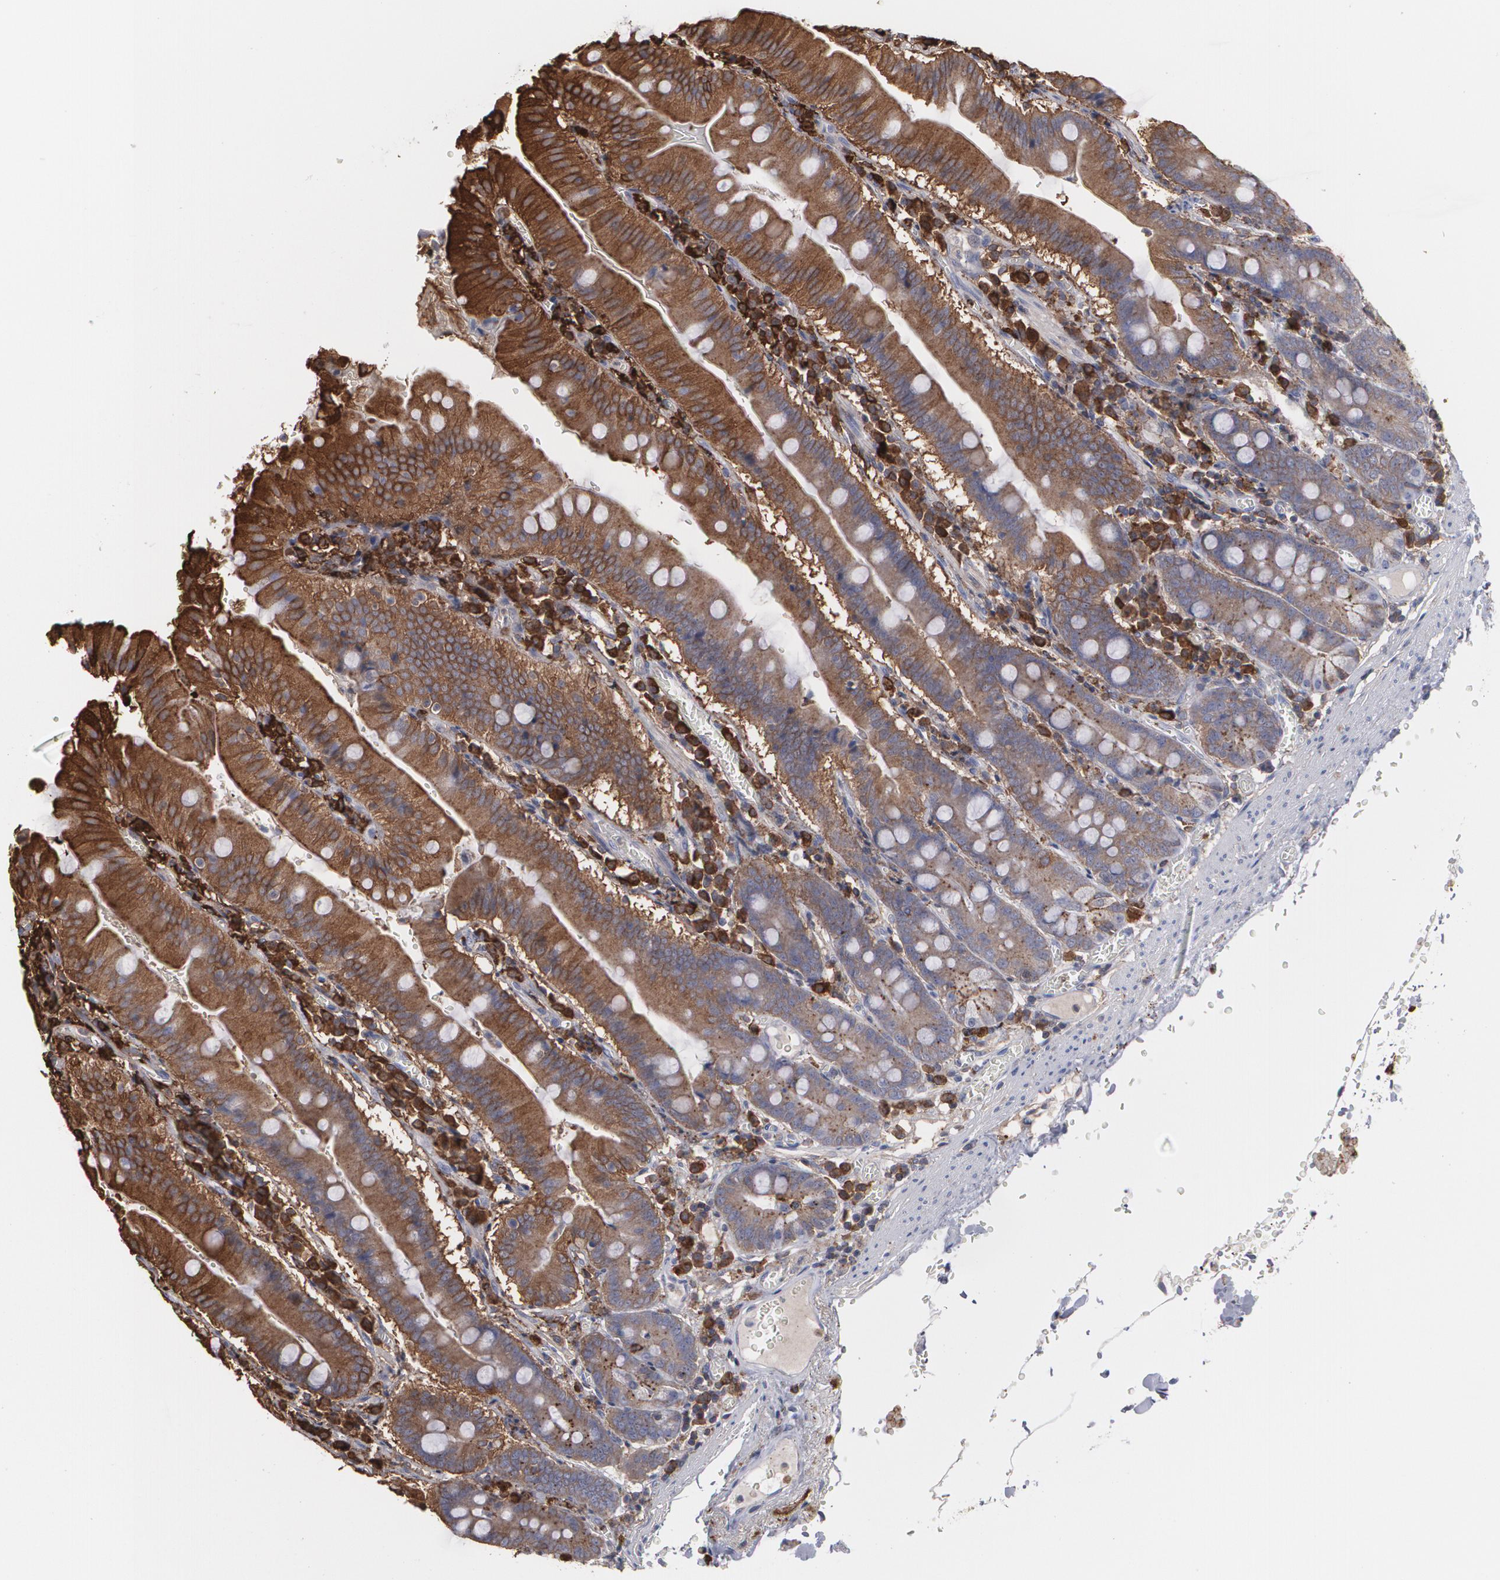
{"staining": {"intensity": "strong", "quantity": ">75%", "location": "cytoplasmic/membranous"}, "tissue": "small intestine", "cell_type": "Glandular cells", "image_type": "normal", "snomed": [{"axis": "morphology", "description": "Normal tissue, NOS"}, {"axis": "topography", "description": "Small intestine"}], "caption": "Protein staining of normal small intestine shows strong cytoplasmic/membranous expression in approximately >75% of glandular cells.", "gene": "ODC1", "patient": {"sex": "male", "age": 71}}